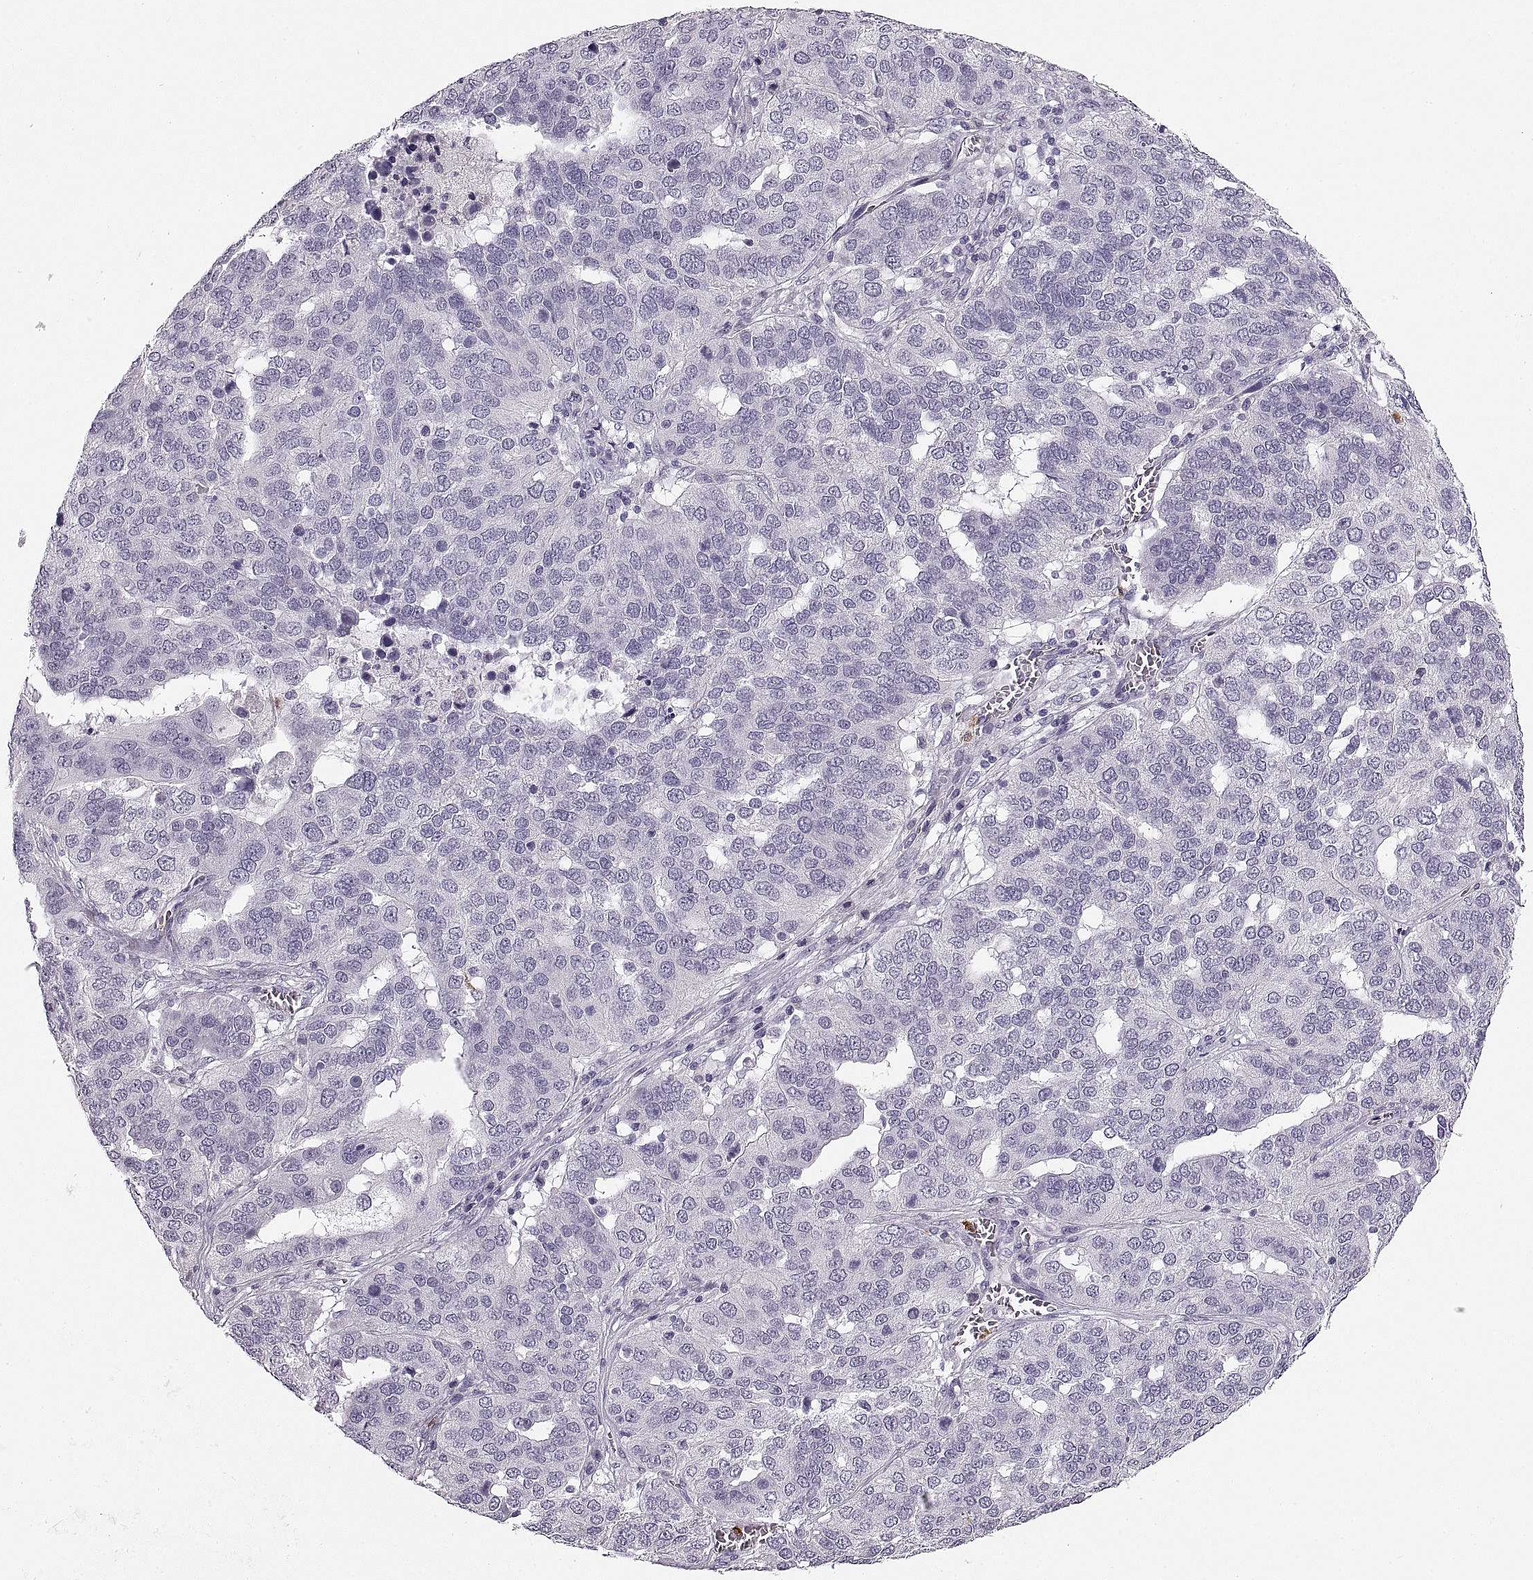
{"staining": {"intensity": "negative", "quantity": "none", "location": "none"}, "tissue": "ovarian cancer", "cell_type": "Tumor cells", "image_type": "cancer", "snomed": [{"axis": "morphology", "description": "Carcinoma, endometroid"}, {"axis": "topography", "description": "Soft tissue"}, {"axis": "topography", "description": "Ovary"}], "caption": "There is no significant expression in tumor cells of ovarian endometroid carcinoma.", "gene": "MILR1", "patient": {"sex": "female", "age": 52}}